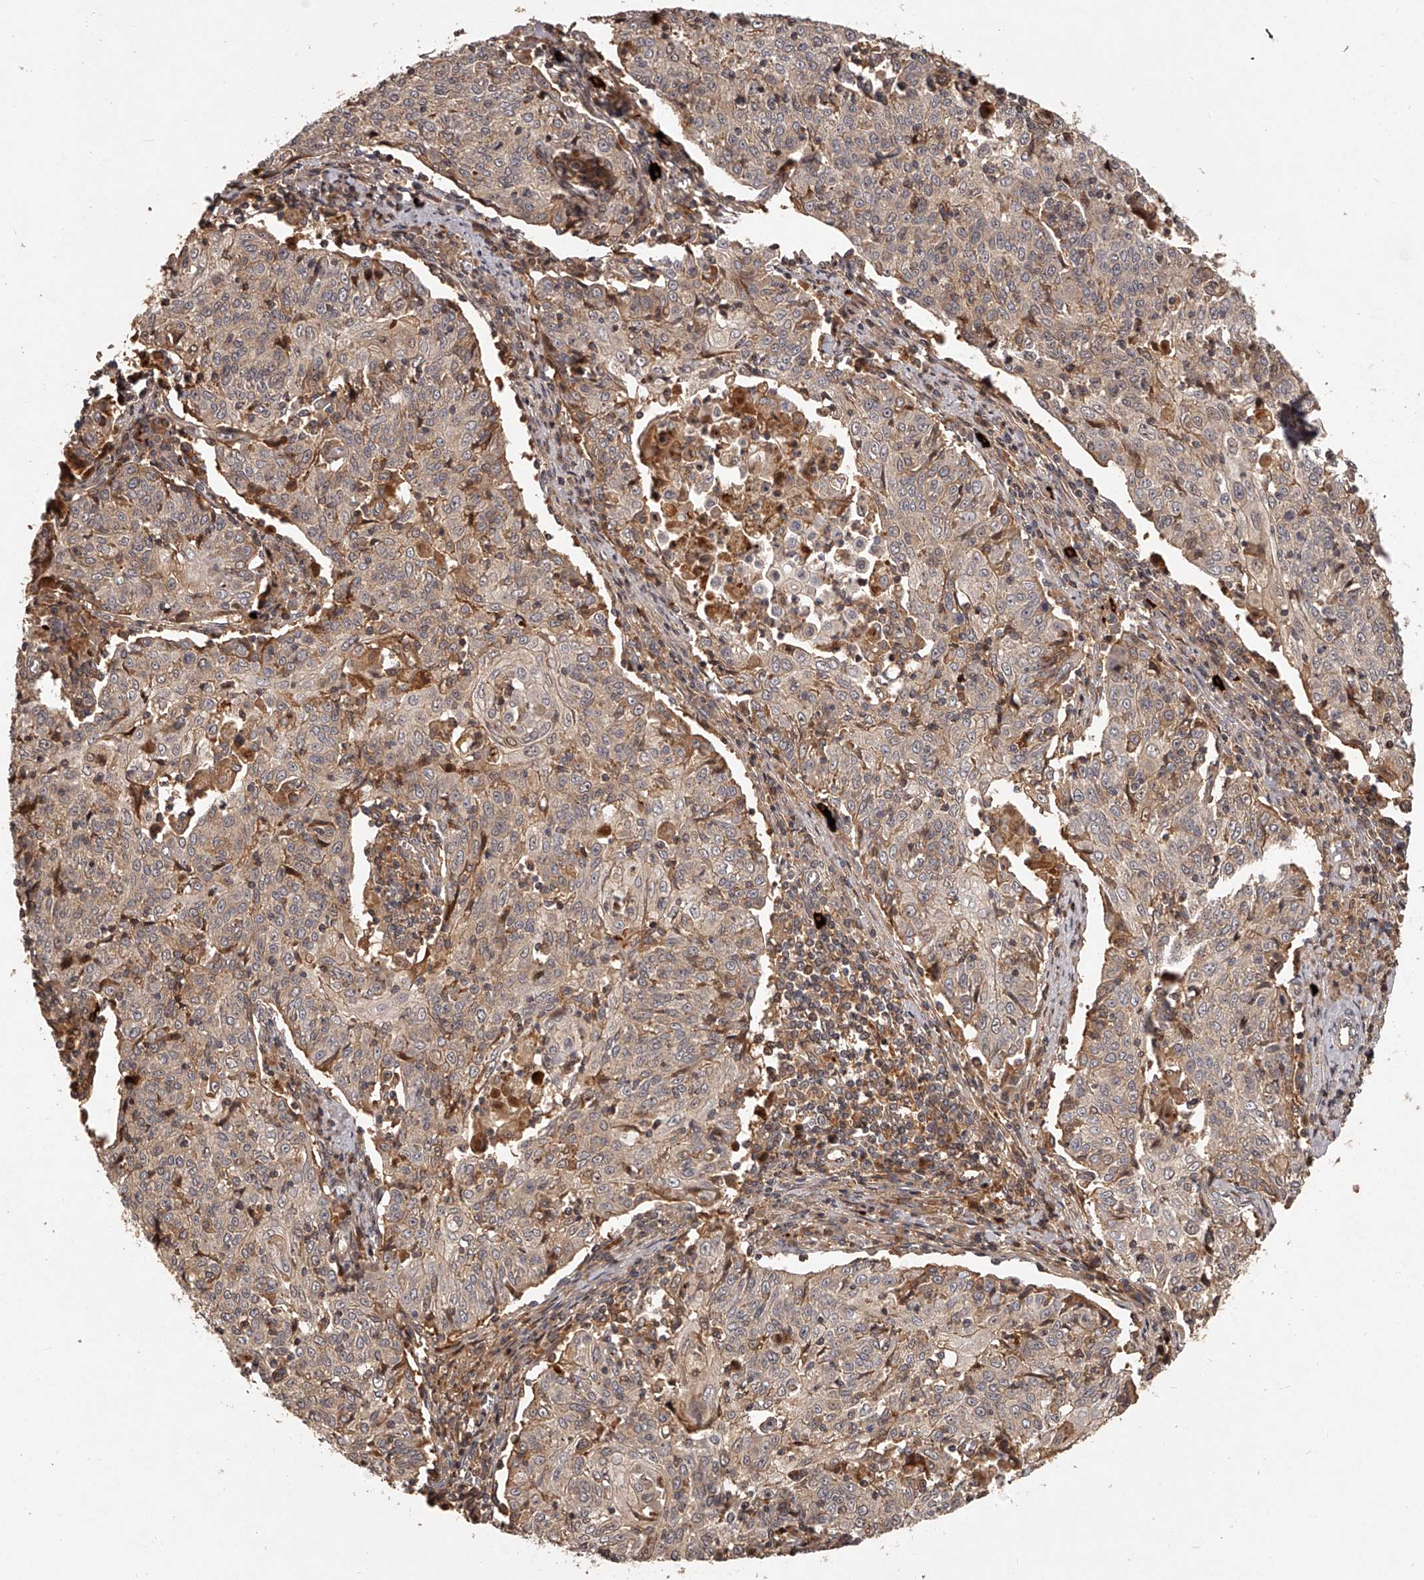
{"staining": {"intensity": "weak", "quantity": ">75%", "location": "cytoplasmic/membranous"}, "tissue": "cervical cancer", "cell_type": "Tumor cells", "image_type": "cancer", "snomed": [{"axis": "morphology", "description": "Squamous cell carcinoma, NOS"}, {"axis": "topography", "description": "Cervix"}], "caption": "This is an image of immunohistochemistry staining of squamous cell carcinoma (cervical), which shows weak expression in the cytoplasmic/membranous of tumor cells.", "gene": "CRYZL1", "patient": {"sex": "female", "age": 48}}